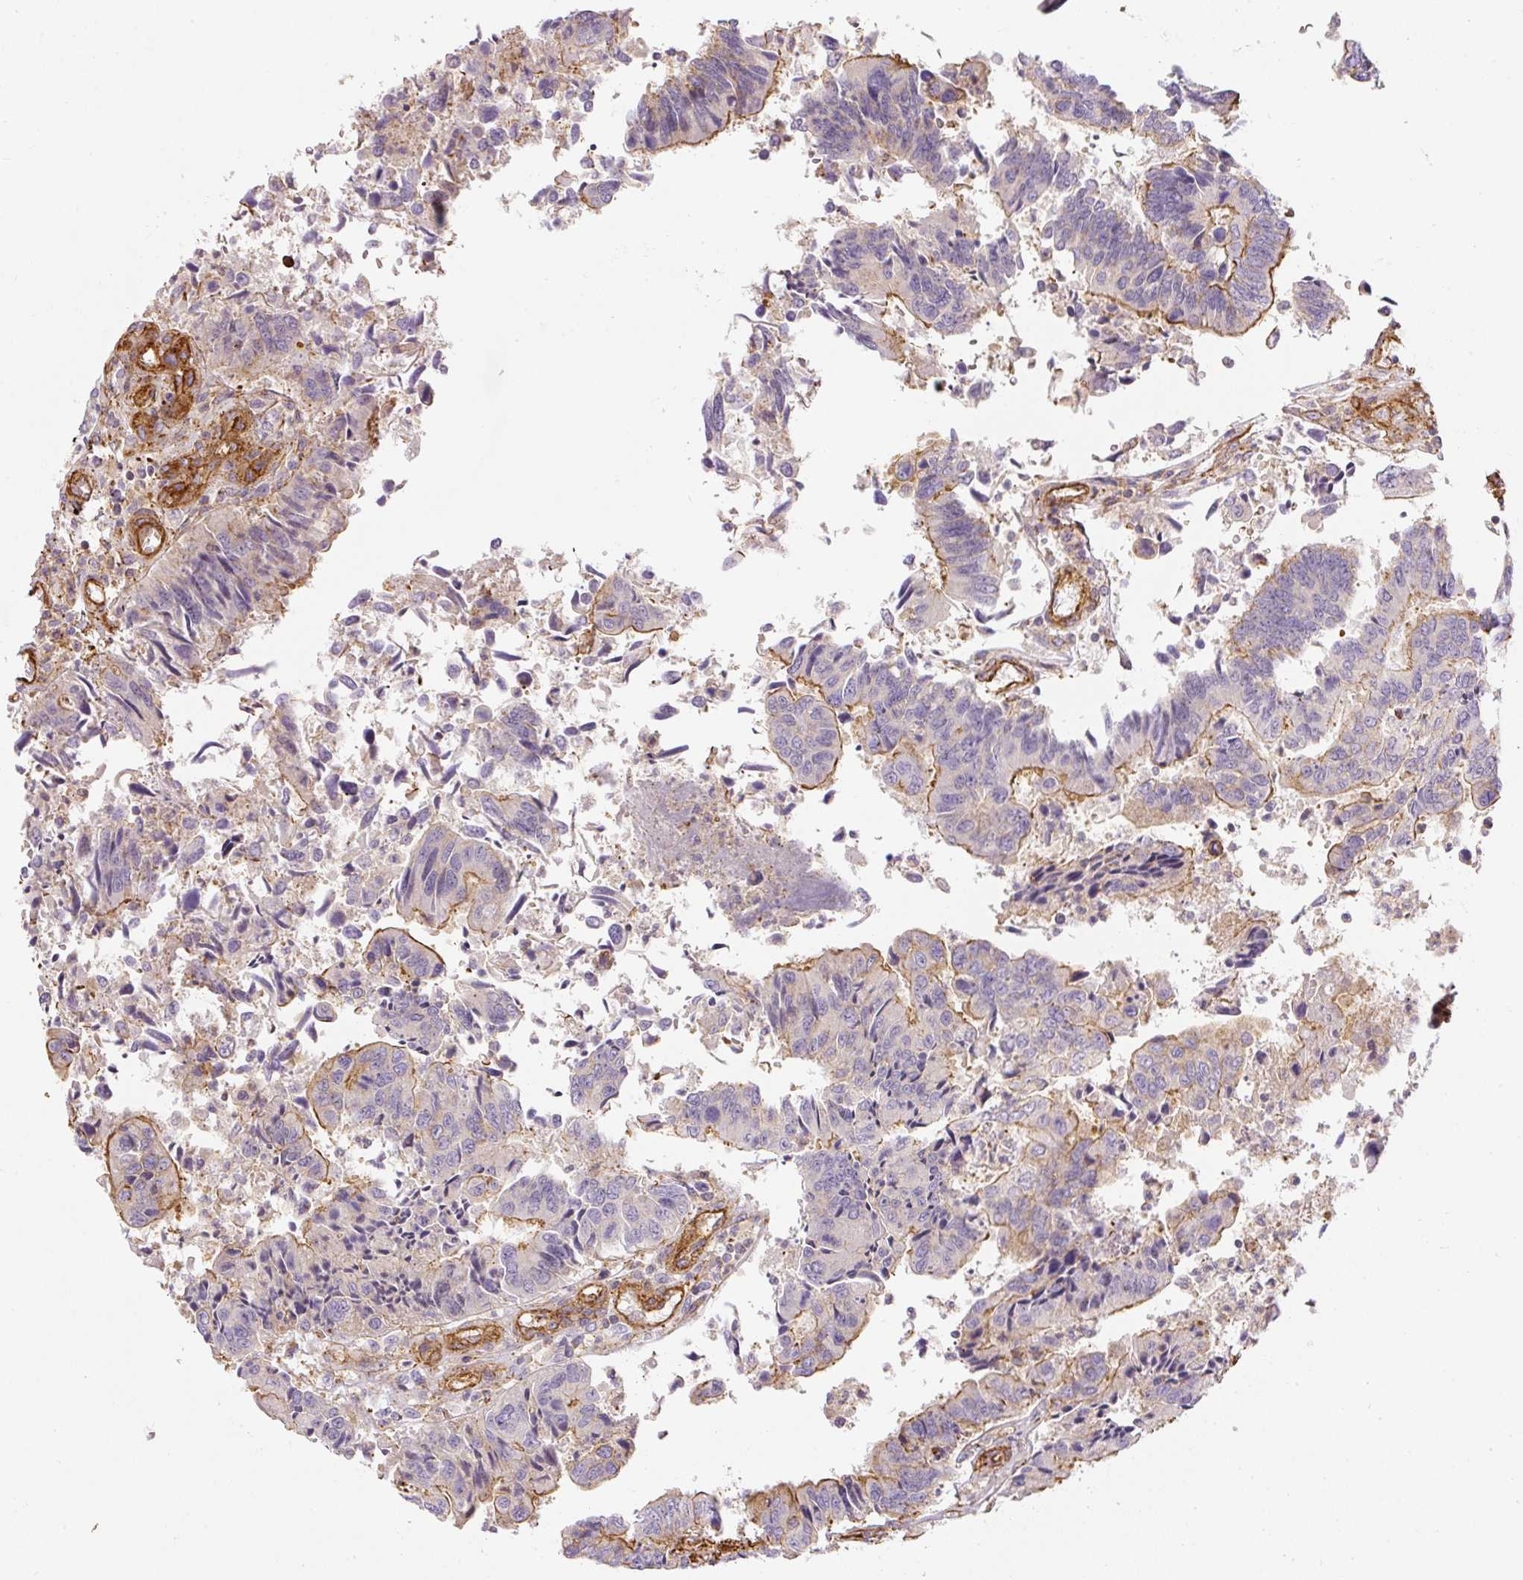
{"staining": {"intensity": "moderate", "quantity": "<25%", "location": "cytoplasmic/membranous"}, "tissue": "colorectal cancer", "cell_type": "Tumor cells", "image_type": "cancer", "snomed": [{"axis": "morphology", "description": "Adenocarcinoma, NOS"}, {"axis": "topography", "description": "Colon"}], "caption": "Immunohistochemistry (IHC) (DAB (3,3'-diaminobenzidine)) staining of colorectal cancer displays moderate cytoplasmic/membranous protein staining in approximately <25% of tumor cells.", "gene": "MYL12A", "patient": {"sex": "female", "age": 67}}